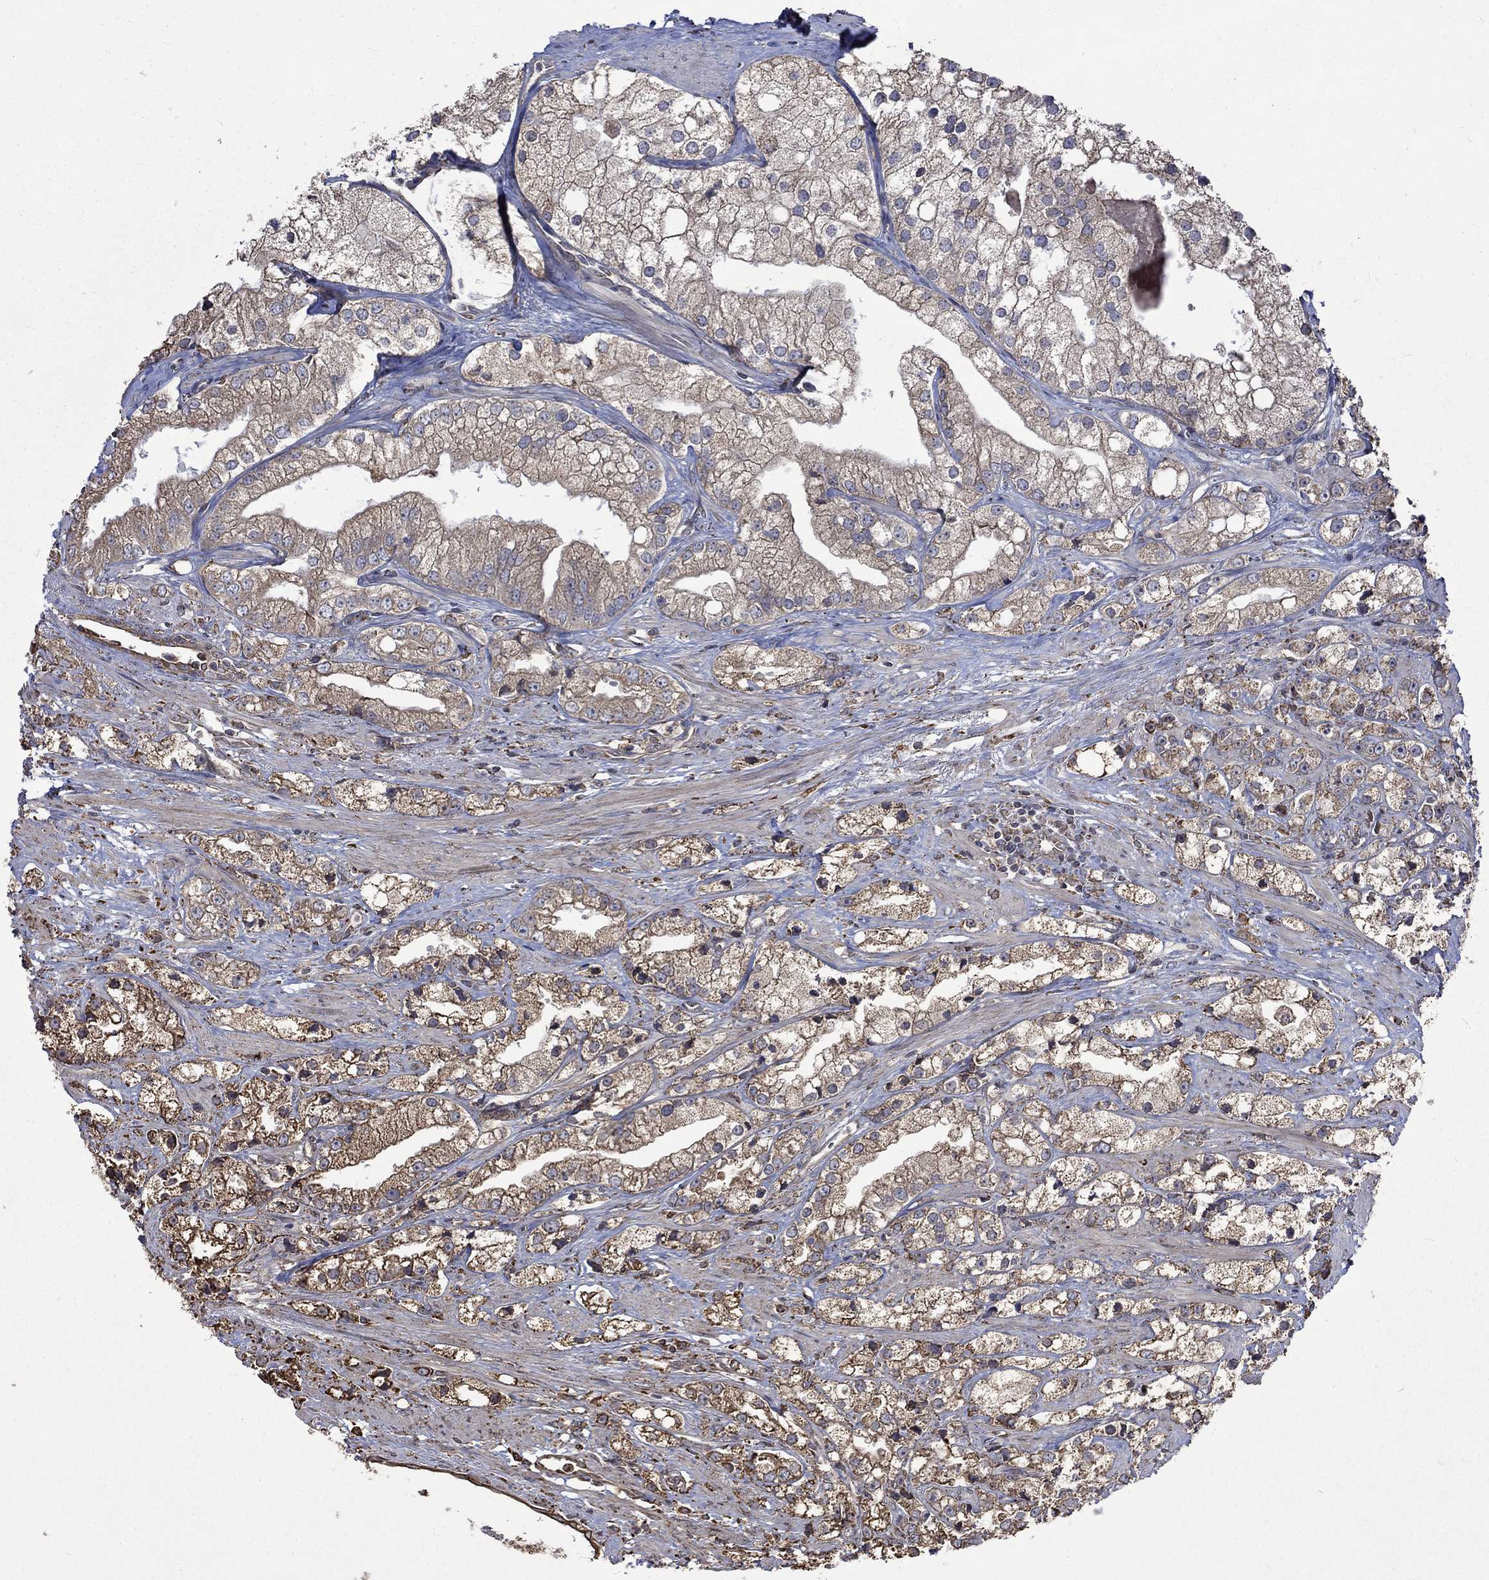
{"staining": {"intensity": "weak", "quantity": ">75%", "location": "cytoplasmic/membranous"}, "tissue": "prostate cancer", "cell_type": "Tumor cells", "image_type": "cancer", "snomed": [{"axis": "morphology", "description": "Adenocarcinoma, NOS"}, {"axis": "topography", "description": "Prostate and seminal vesicle, NOS"}, {"axis": "topography", "description": "Prostate"}], "caption": "High-power microscopy captured an immunohistochemistry image of adenocarcinoma (prostate), revealing weak cytoplasmic/membranous positivity in approximately >75% of tumor cells.", "gene": "ESRRA", "patient": {"sex": "male", "age": 79}}